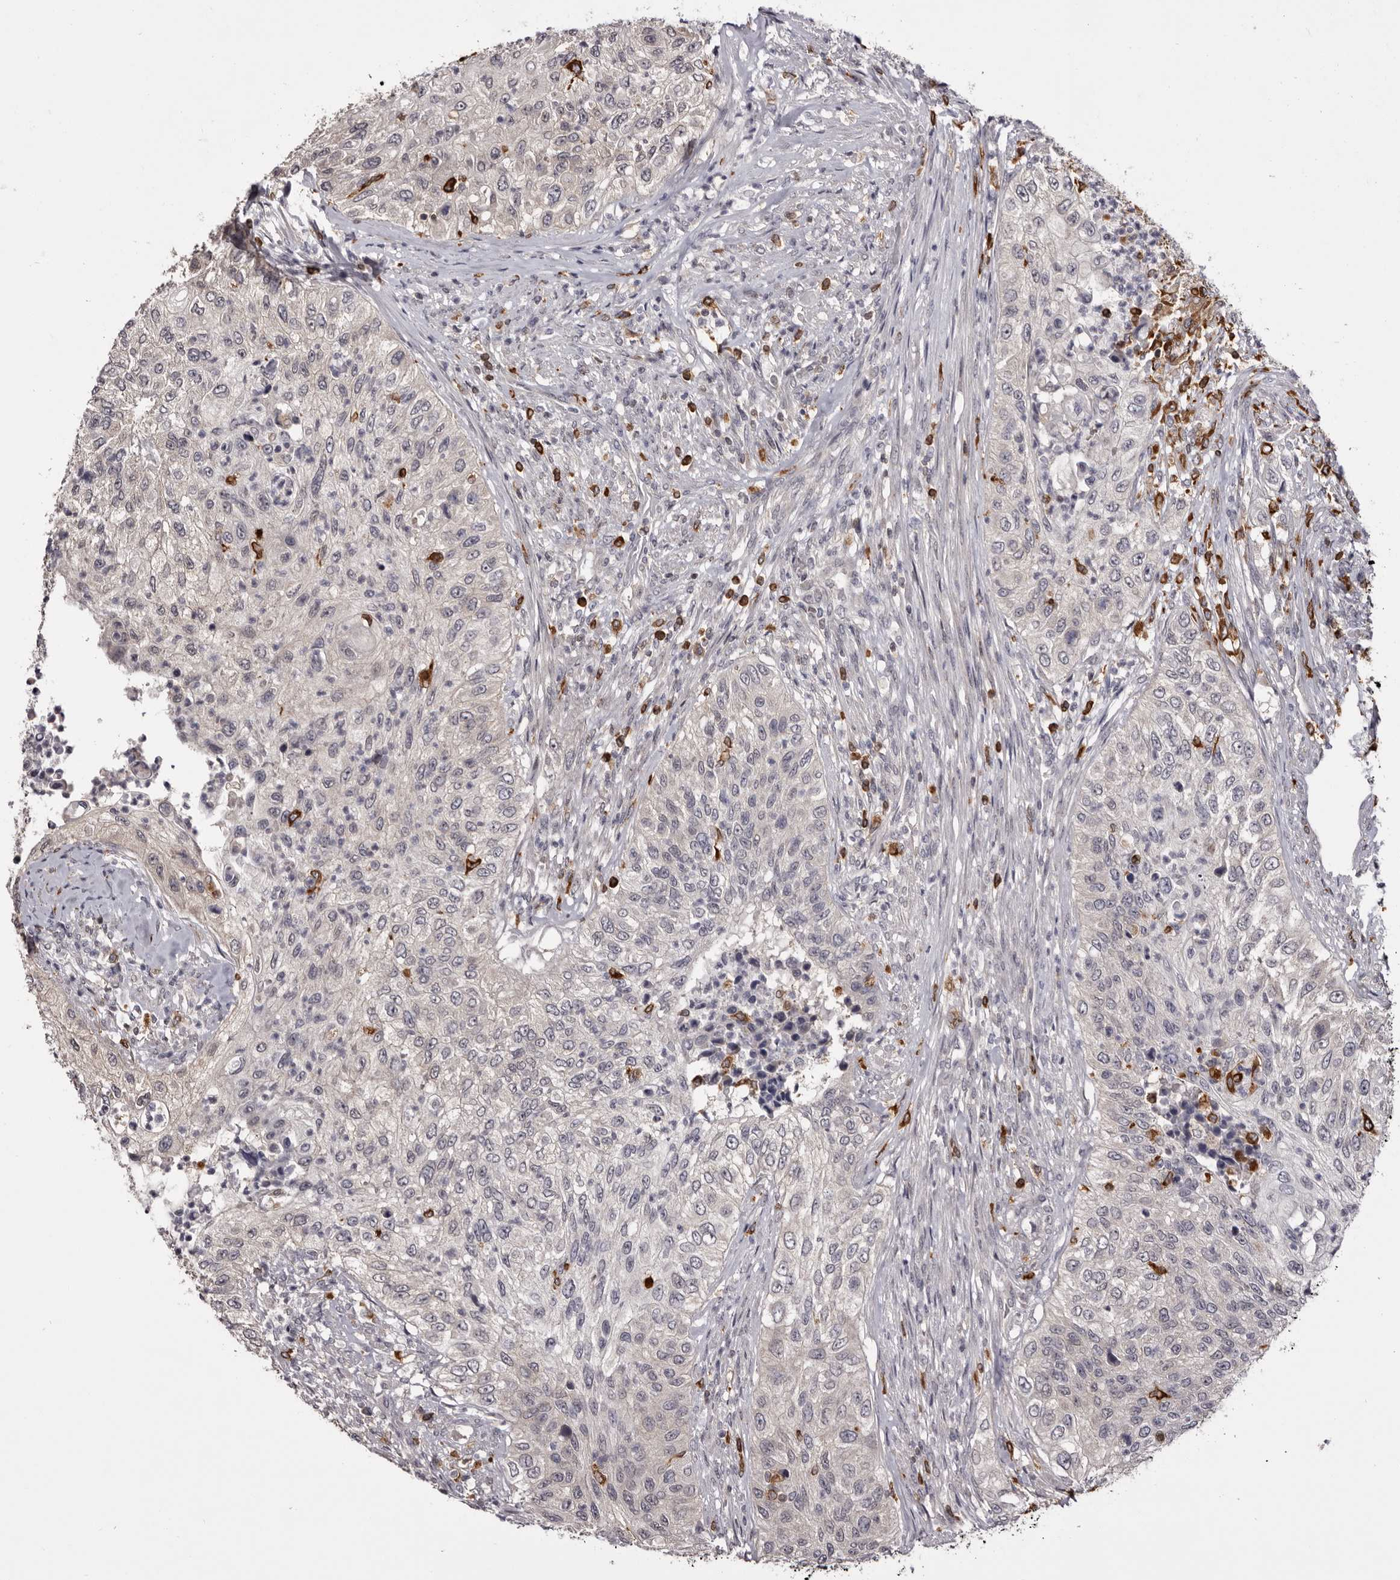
{"staining": {"intensity": "negative", "quantity": "none", "location": "none"}, "tissue": "urothelial cancer", "cell_type": "Tumor cells", "image_type": "cancer", "snomed": [{"axis": "morphology", "description": "Urothelial carcinoma, High grade"}, {"axis": "topography", "description": "Urinary bladder"}], "caption": "Tumor cells show no significant protein staining in urothelial cancer.", "gene": "TNNI1", "patient": {"sex": "female", "age": 60}}